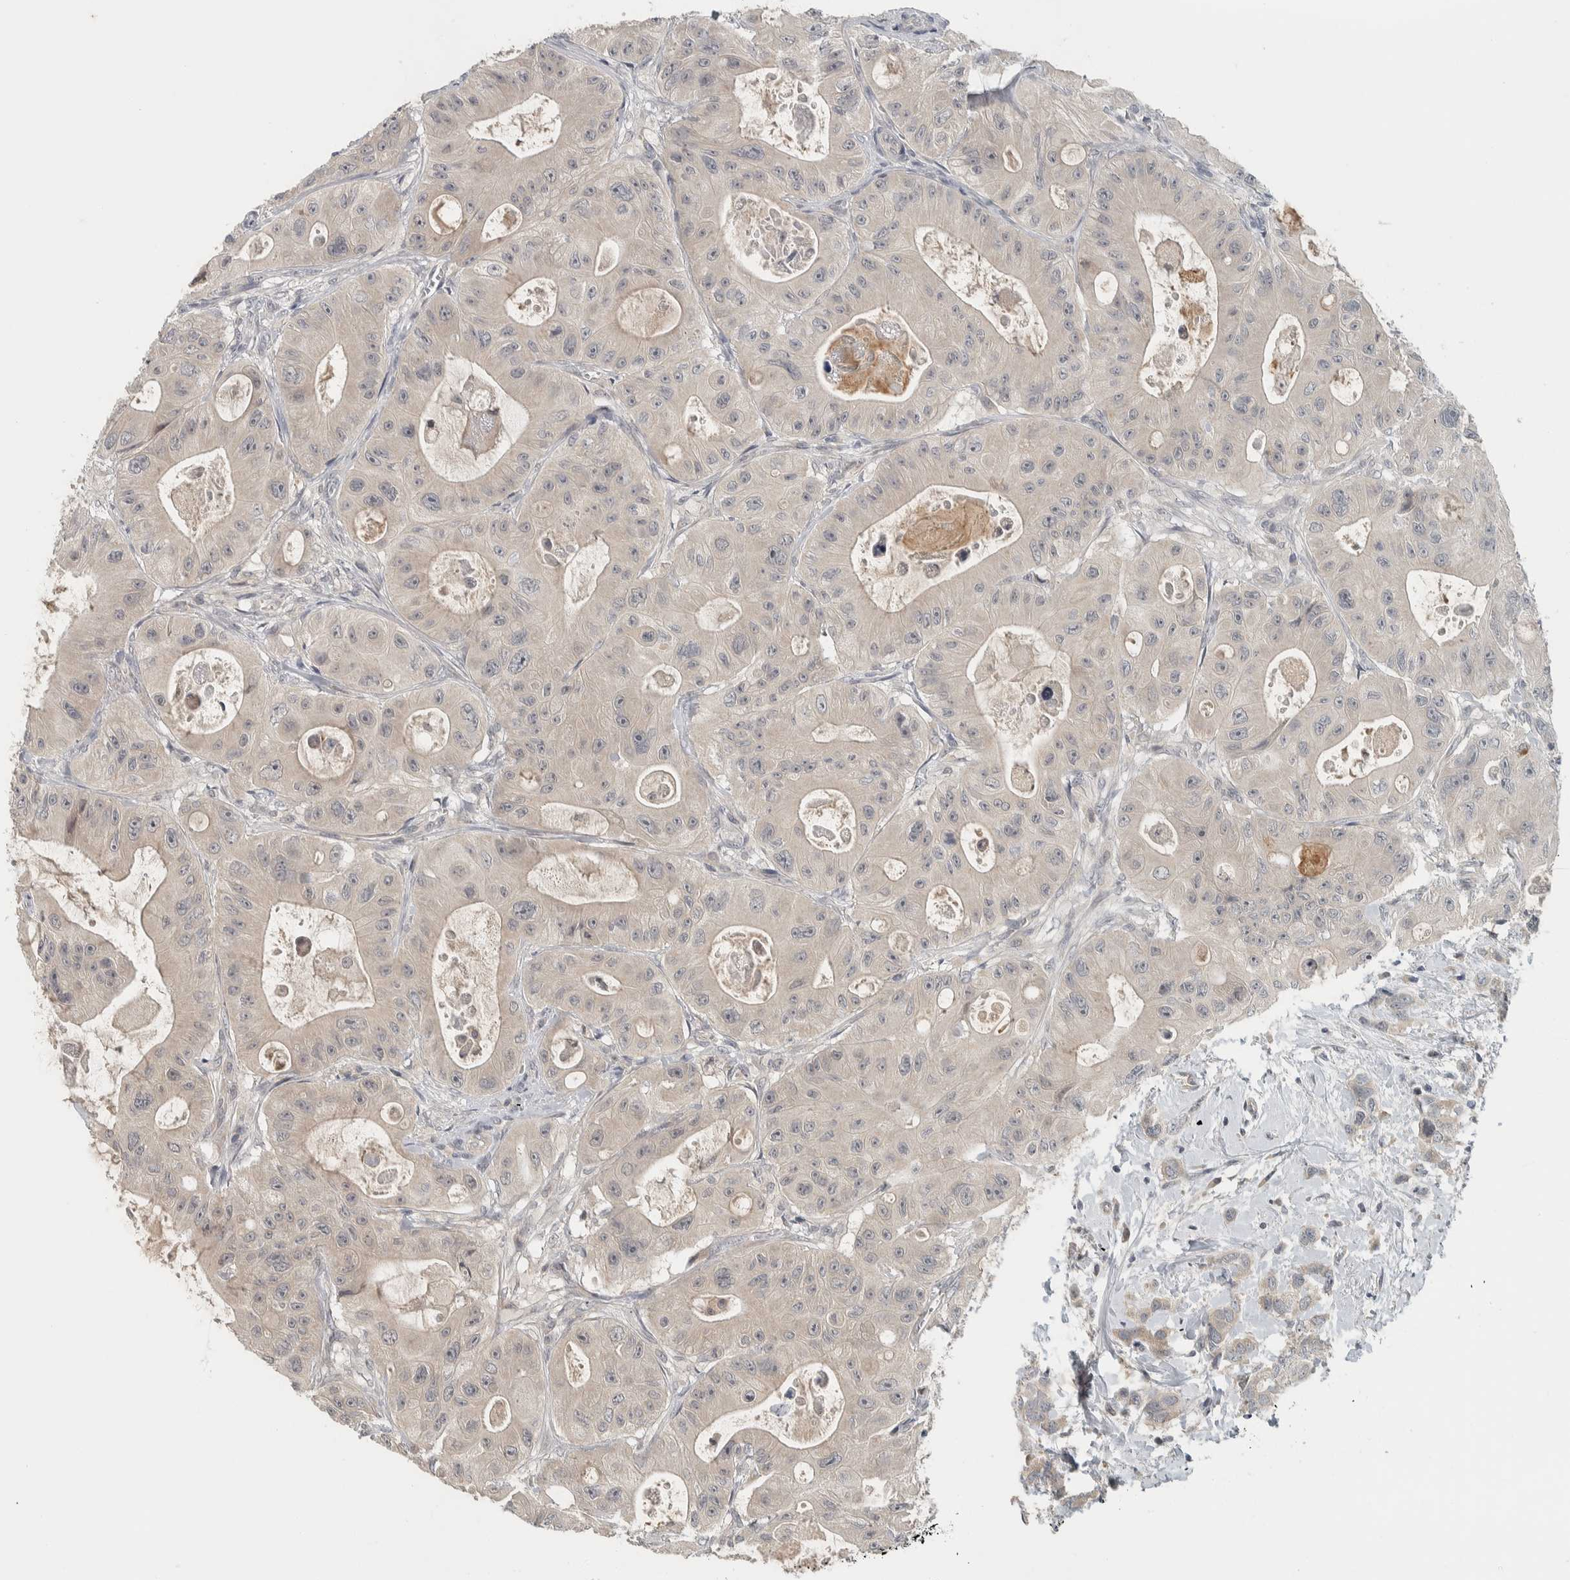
{"staining": {"intensity": "negative", "quantity": "none", "location": "none"}, "tissue": "colorectal cancer", "cell_type": "Tumor cells", "image_type": "cancer", "snomed": [{"axis": "morphology", "description": "Adenocarcinoma, NOS"}, {"axis": "topography", "description": "Colon"}], "caption": "Colorectal cancer (adenocarcinoma) was stained to show a protein in brown. There is no significant positivity in tumor cells.", "gene": "AFP", "patient": {"sex": "female", "age": 46}}